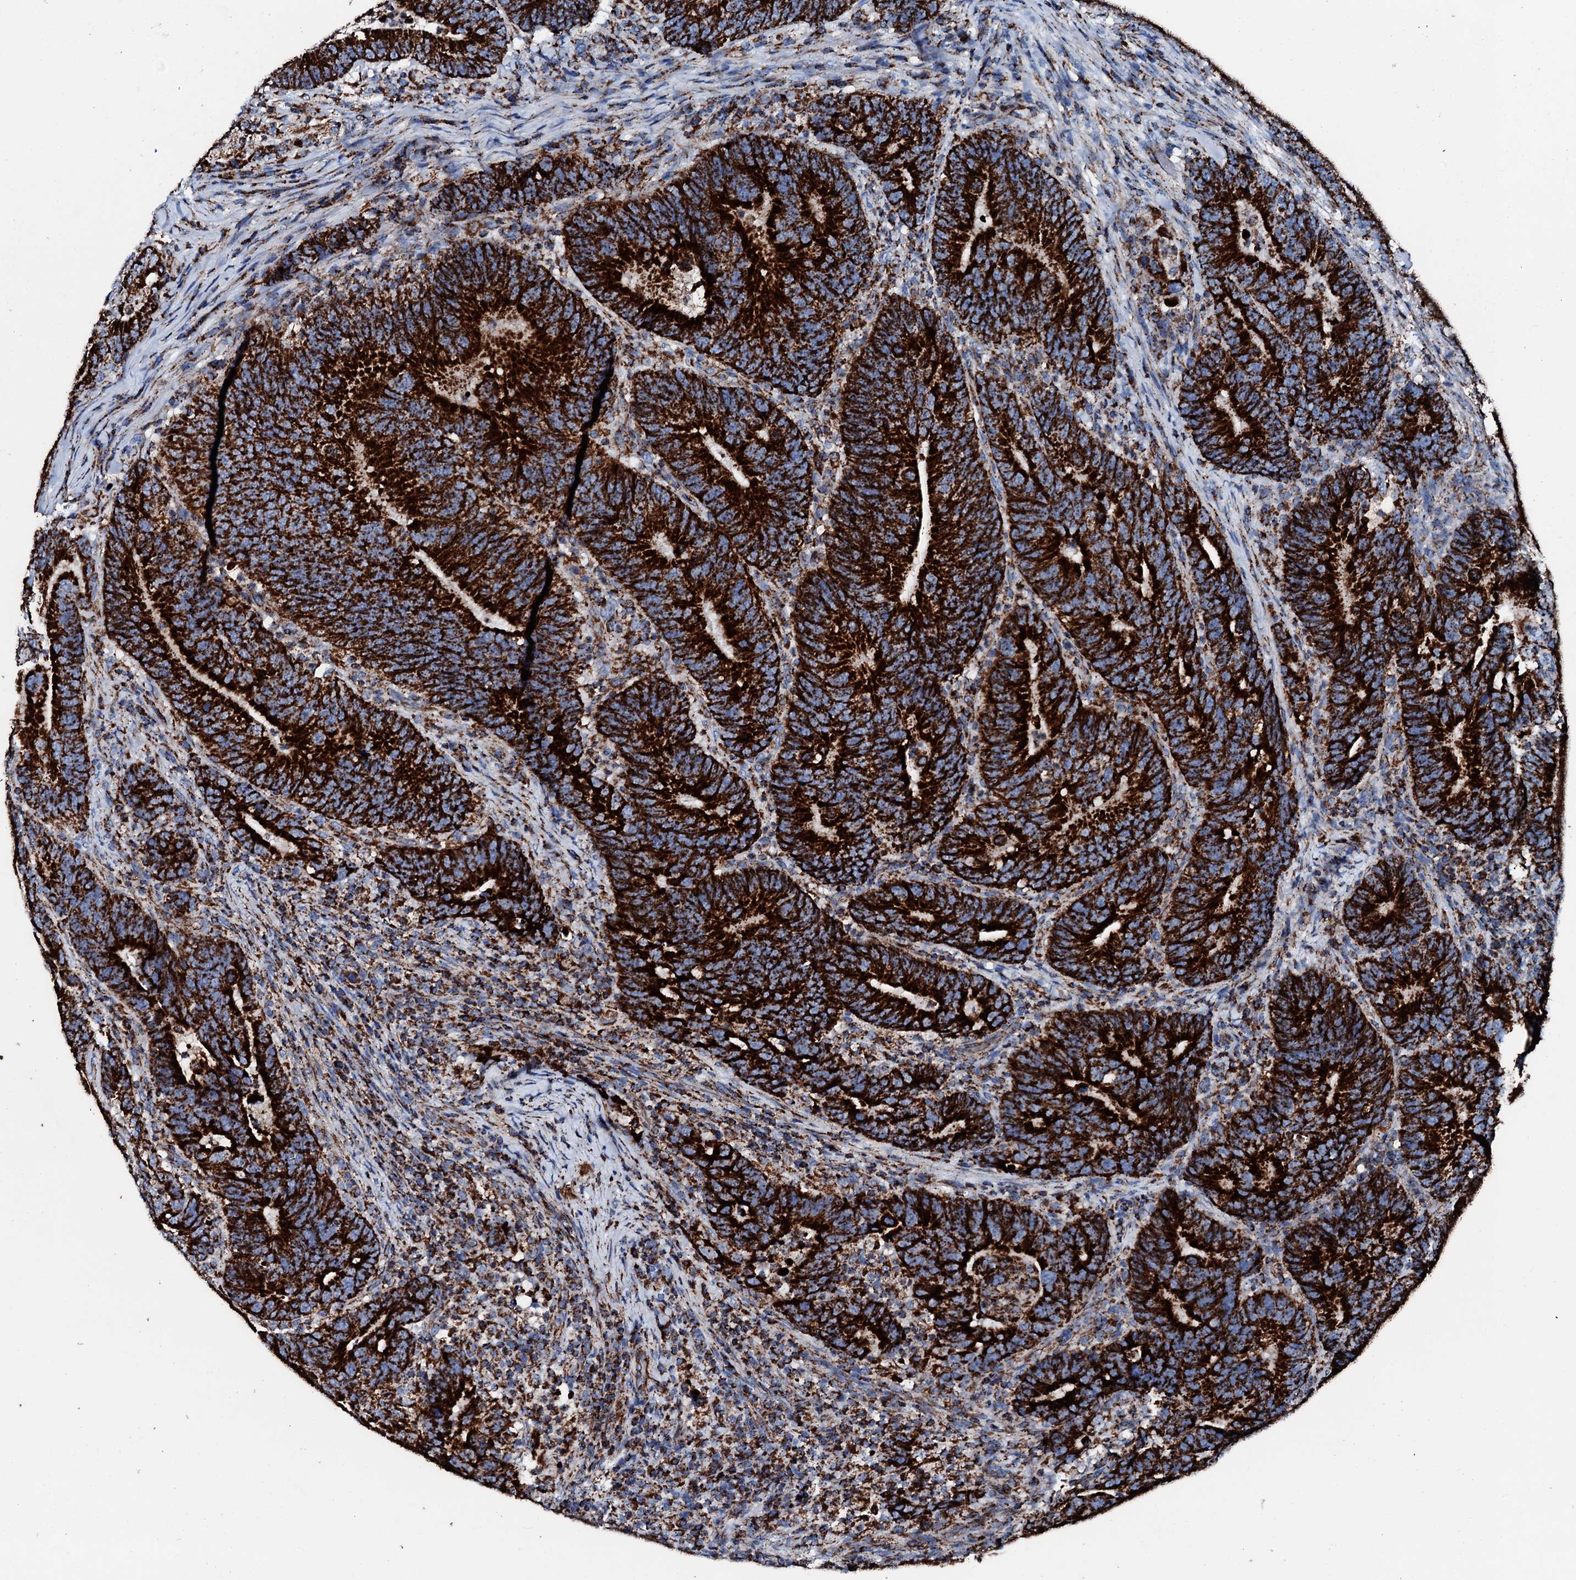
{"staining": {"intensity": "strong", "quantity": ">75%", "location": "cytoplasmic/membranous"}, "tissue": "colorectal cancer", "cell_type": "Tumor cells", "image_type": "cancer", "snomed": [{"axis": "morphology", "description": "Adenocarcinoma, NOS"}, {"axis": "topography", "description": "Colon"}], "caption": "An image of adenocarcinoma (colorectal) stained for a protein demonstrates strong cytoplasmic/membranous brown staining in tumor cells.", "gene": "HADH", "patient": {"sex": "female", "age": 66}}